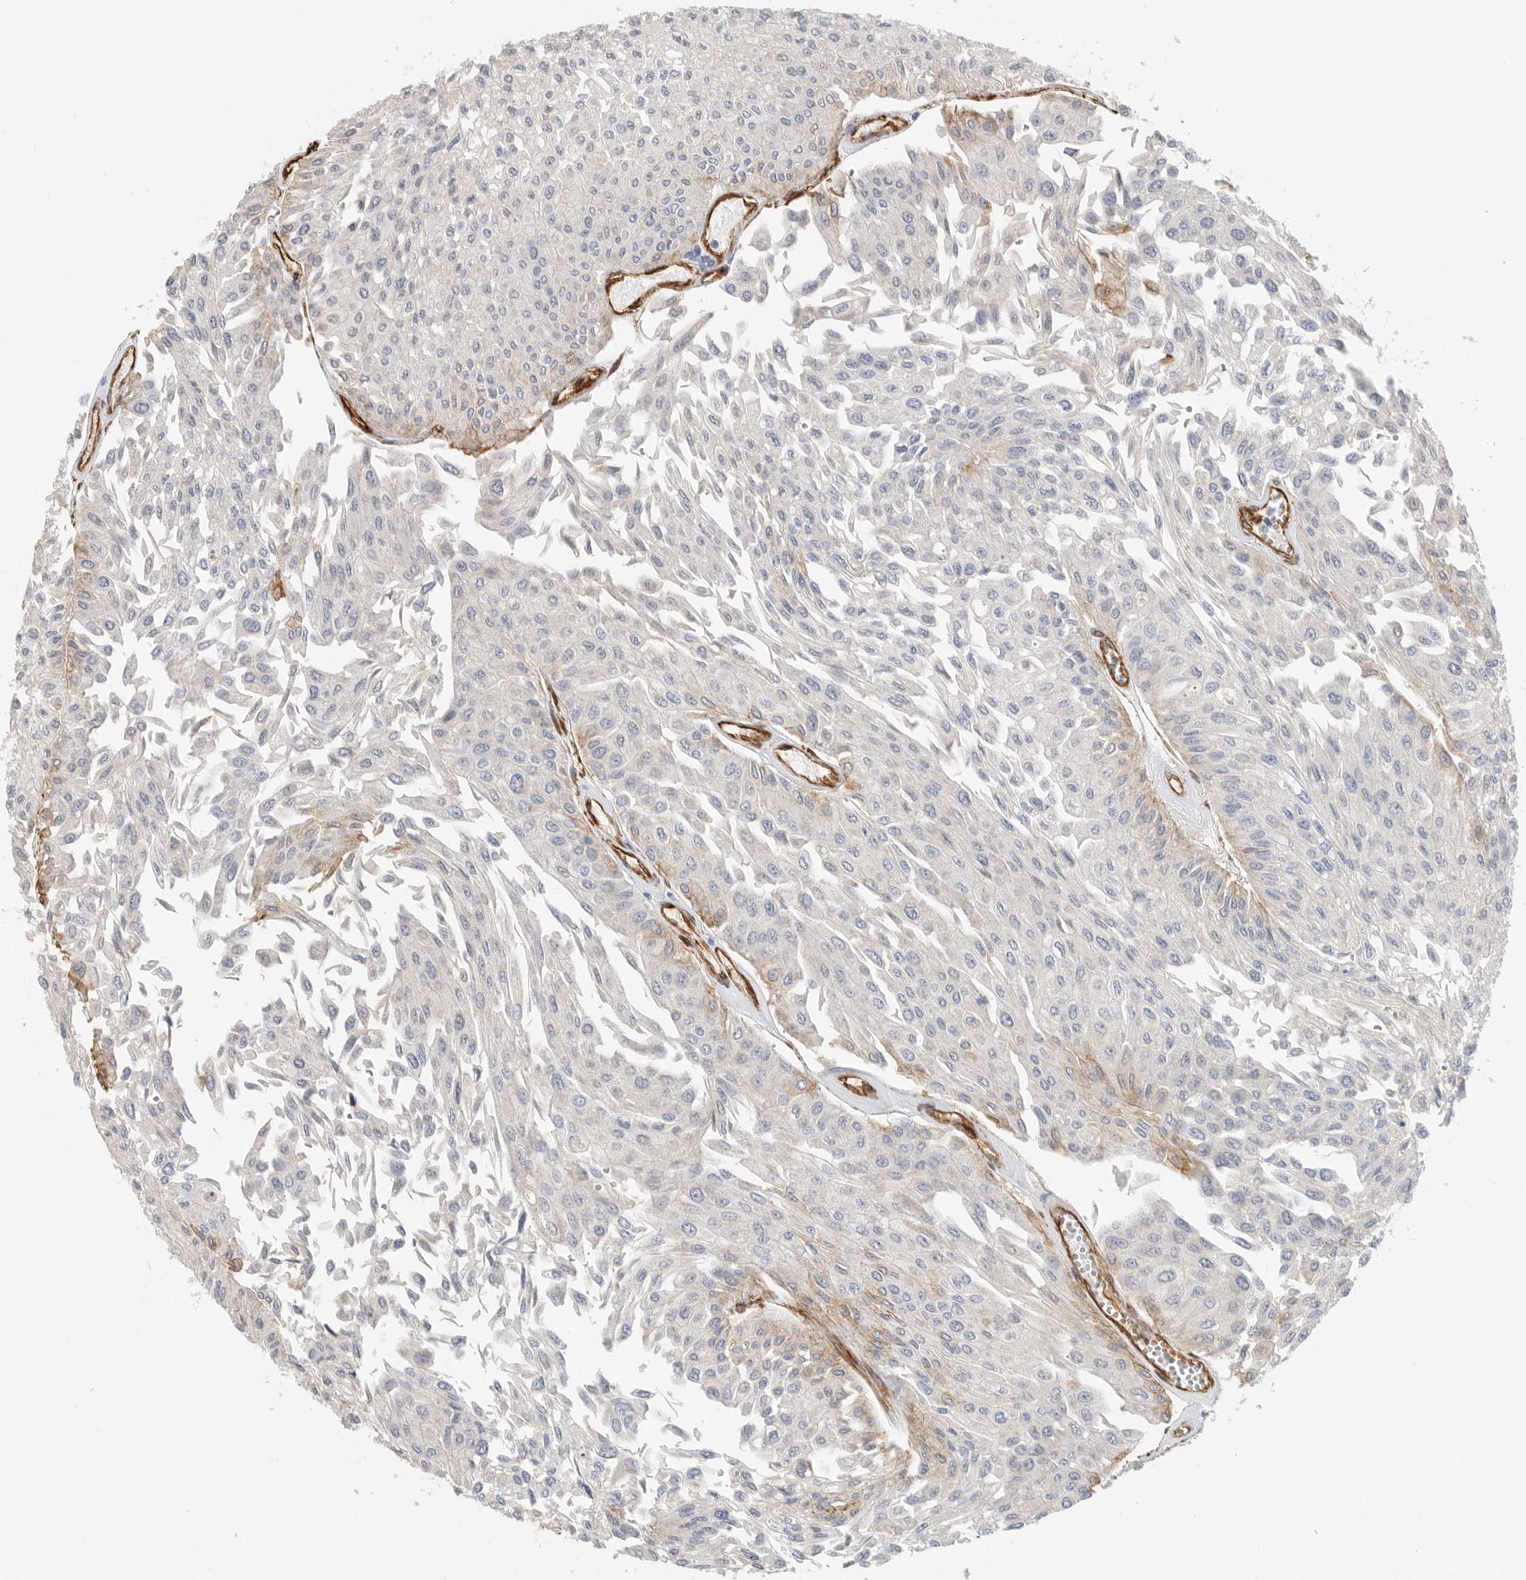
{"staining": {"intensity": "negative", "quantity": "none", "location": "none"}, "tissue": "urothelial cancer", "cell_type": "Tumor cells", "image_type": "cancer", "snomed": [{"axis": "morphology", "description": "Urothelial carcinoma, Low grade"}, {"axis": "topography", "description": "Urinary bladder"}], "caption": "Immunohistochemistry of urothelial cancer shows no staining in tumor cells. (Stains: DAB (3,3'-diaminobenzidine) immunohistochemistry with hematoxylin counter stain, Microscopy: brightfield microscopy at high magnification).", "gene": "JMJD4", "patient": {"sex": "male", "age": 67}}